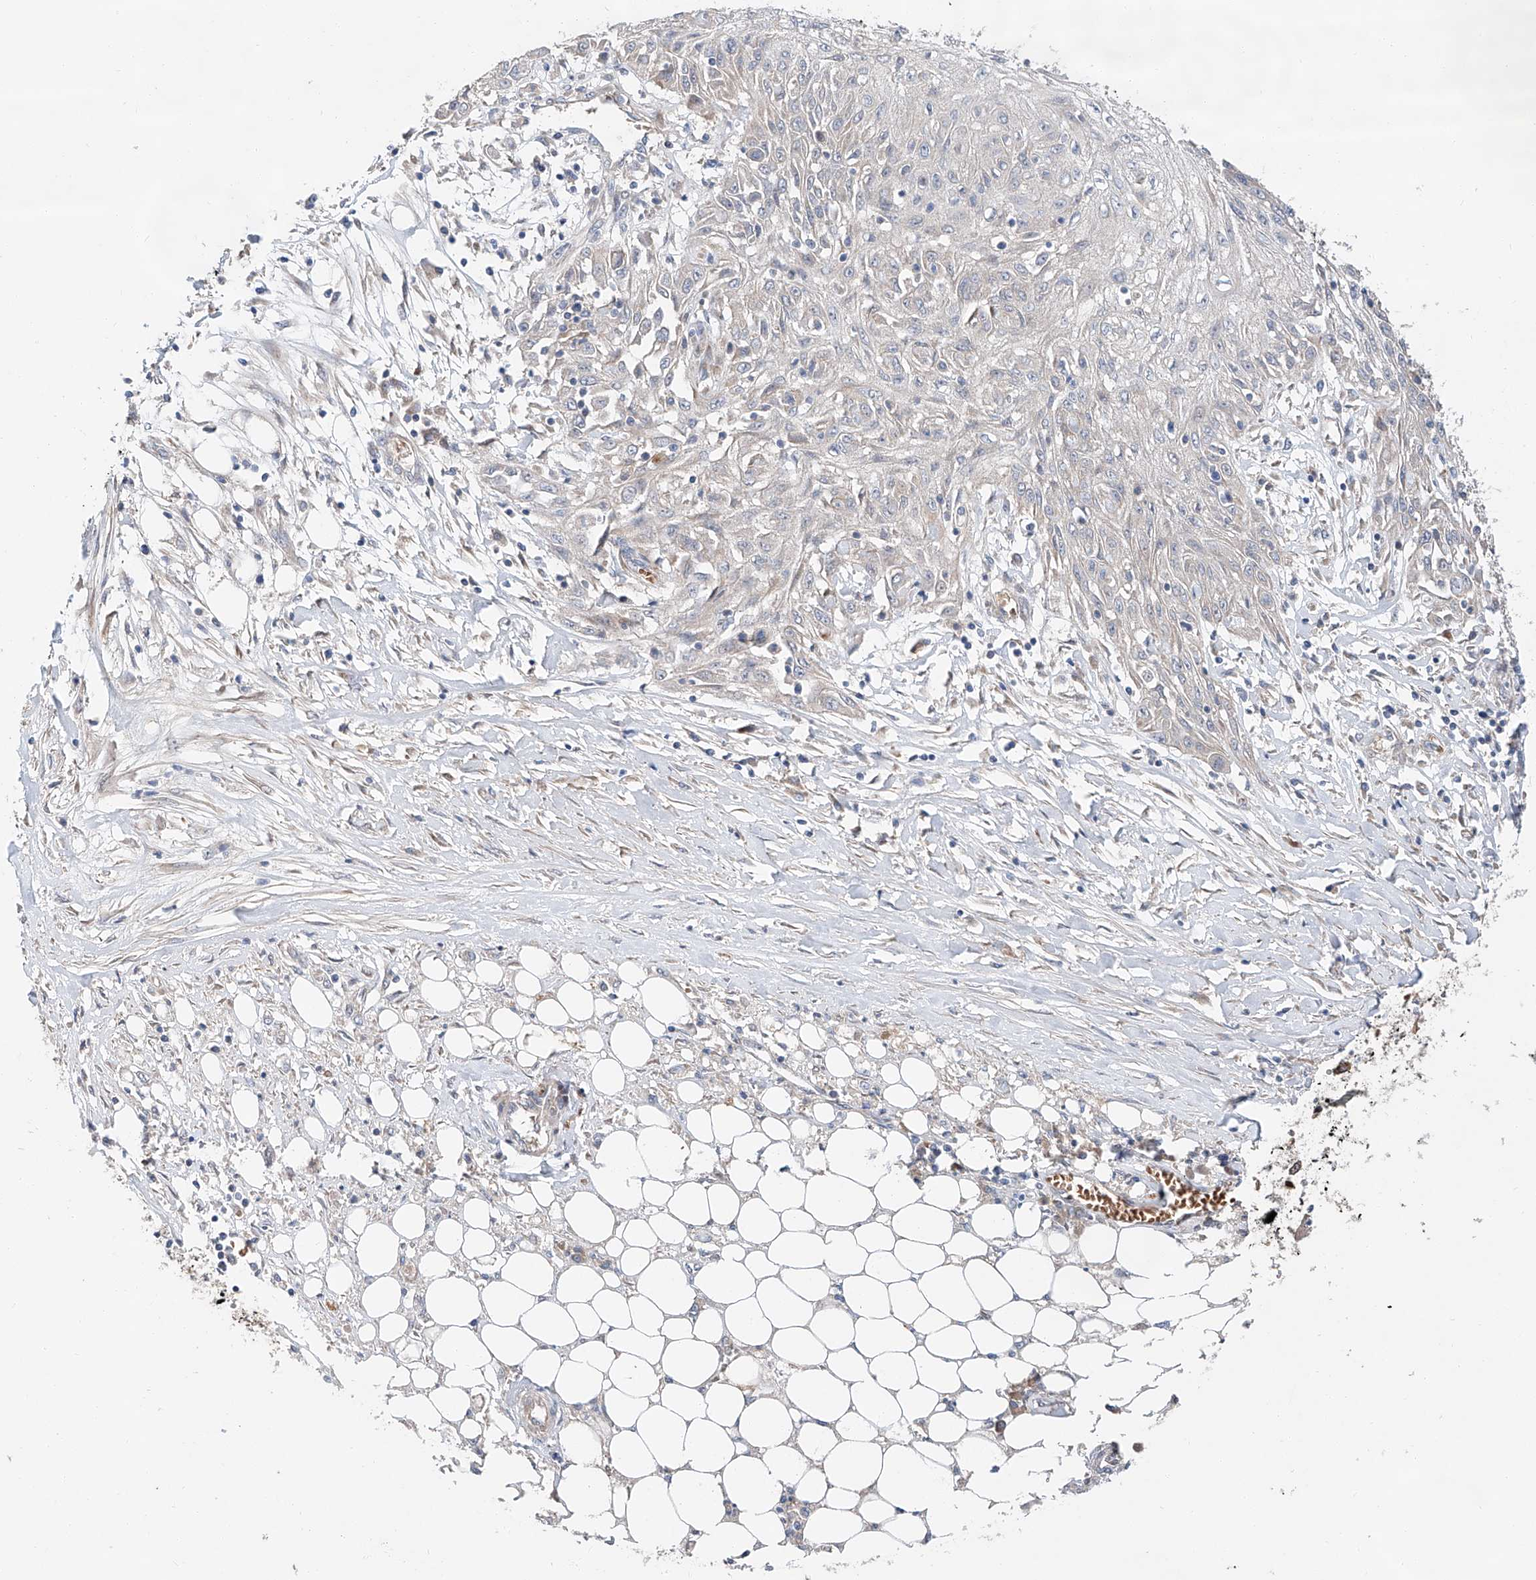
{"staining": {"intensity": "negative", "quantity": "none", "location": "none"}, "tissue": "skin cancer", "cell_type": "Tumor cells", "image_type": "cancer", "snomed": [{"axis": "morphology", "description": "Squamous cell carcinoma, NOS"}, {"axis": "morphology", "description": "Squamous cell carcinoma, metastatic, NOS"}, {"axis": "topography", "description": "Skin"}, {"axis": "topography", "description": "Lymph node"}], "caption": "A histopathology image of squamous cell carcinoma (skin) stained for a protein reveals no brown staining in tumor cells.", "gene": "USF3", "patient": {"sex": "male", "age": 75}}